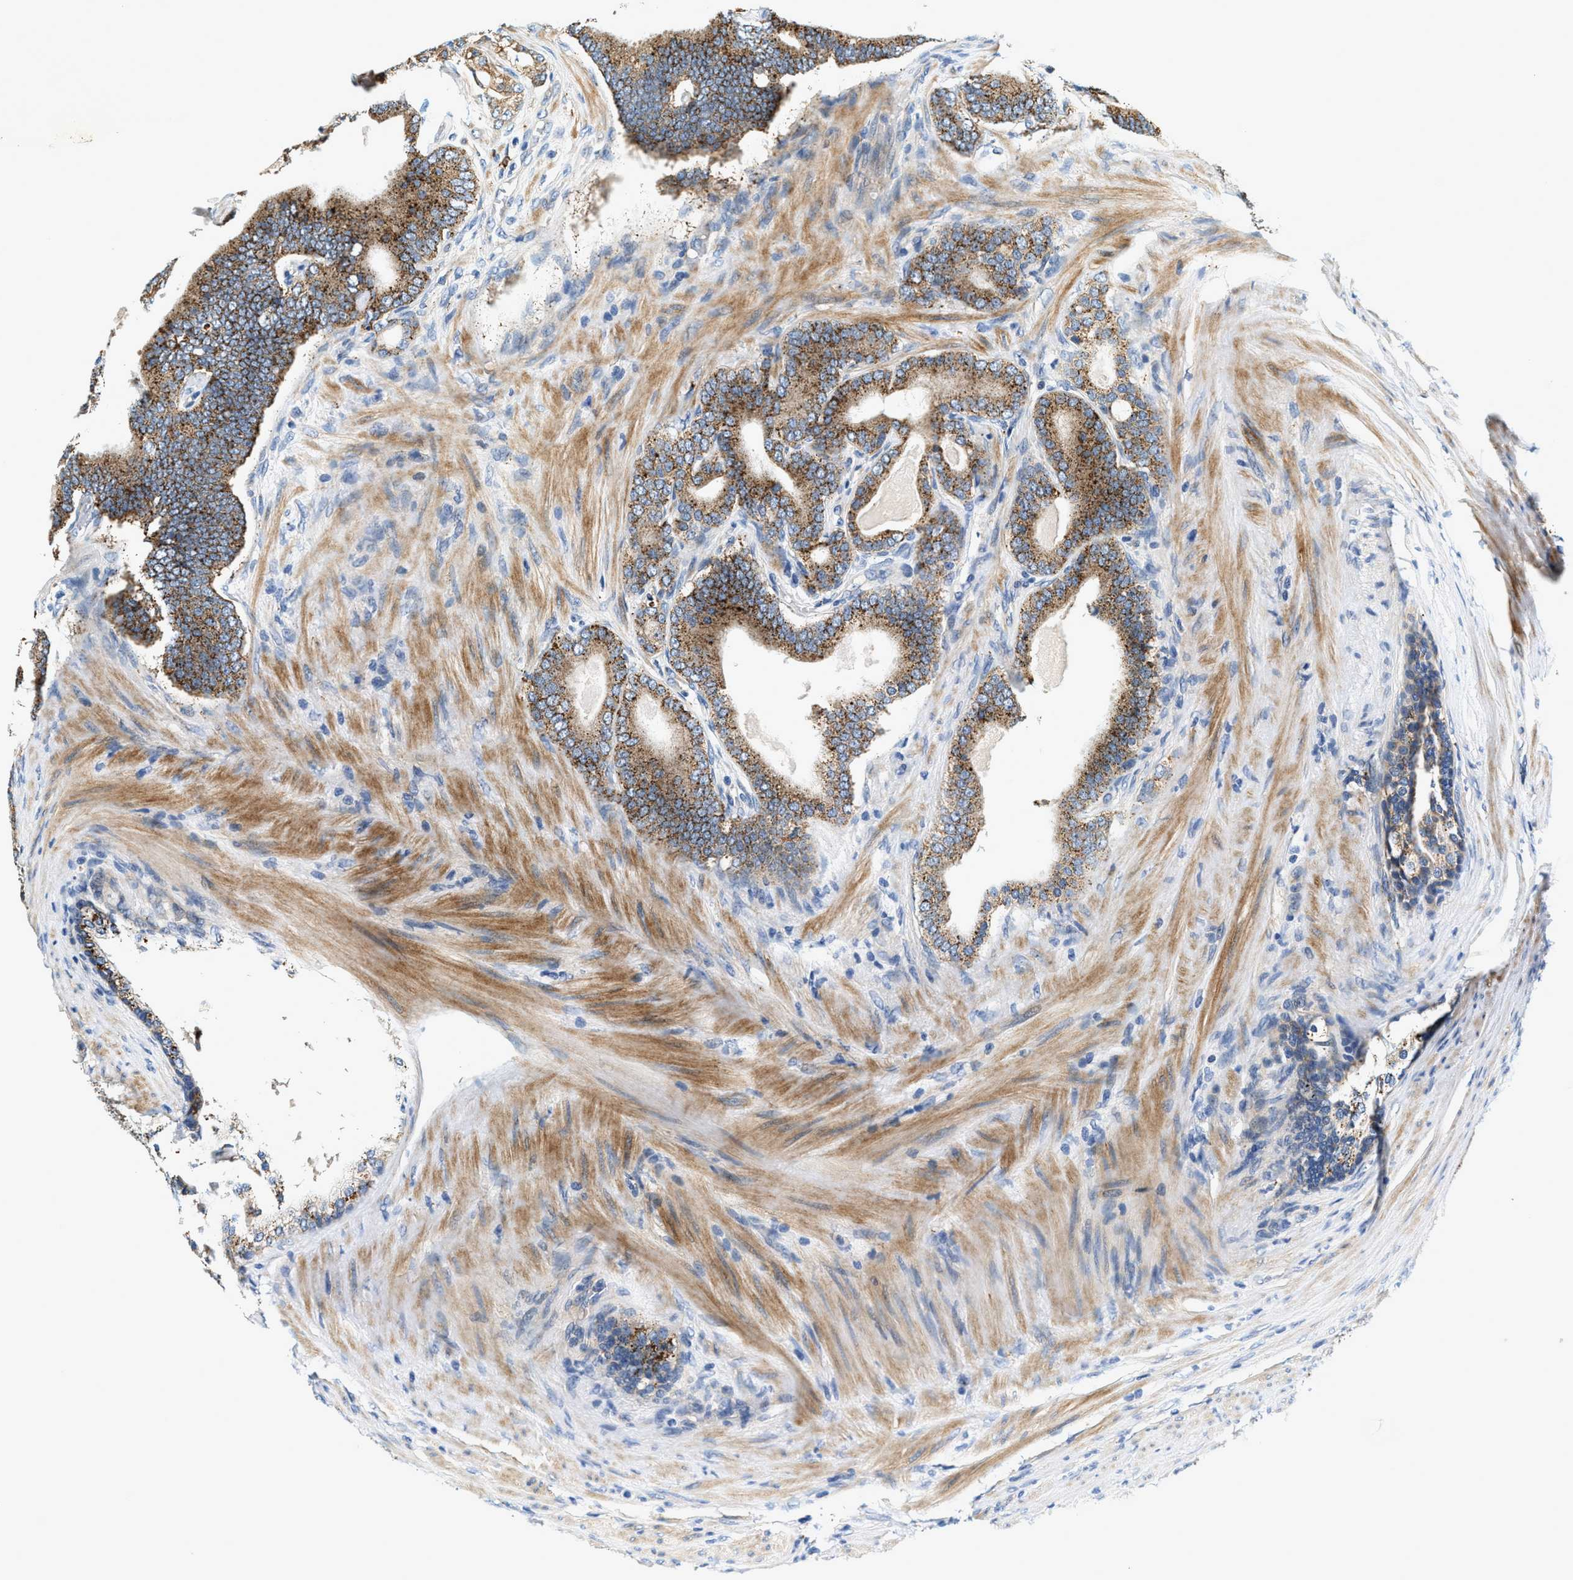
{"staining": {"intensity": "moderate", "quantity": ">75%", "location": "cytoplasmic/membranous"}, "tissue": "prostate cancer", "cell_type": "Tumor cells", "image_type": "cancer", "snomed": [{"axis": "morphology", "description": "Adenocarcinoma, High grade"}, {"axis": "topography", "description": "Prostate"}], "caption": "Protein staining by immunohistochemistry reveals moderate cytoplasmic/membranous positivity in approximately >75% of tumor cells in prostate cancer. (Stains: DAB (3,3'-diaminobenzidine) in brown, nuclei in blue, Microscopy: brightfield microscopy at high magnification).", "gene": "DUSP10", "patient": {"sex": "male", "age": 60}}